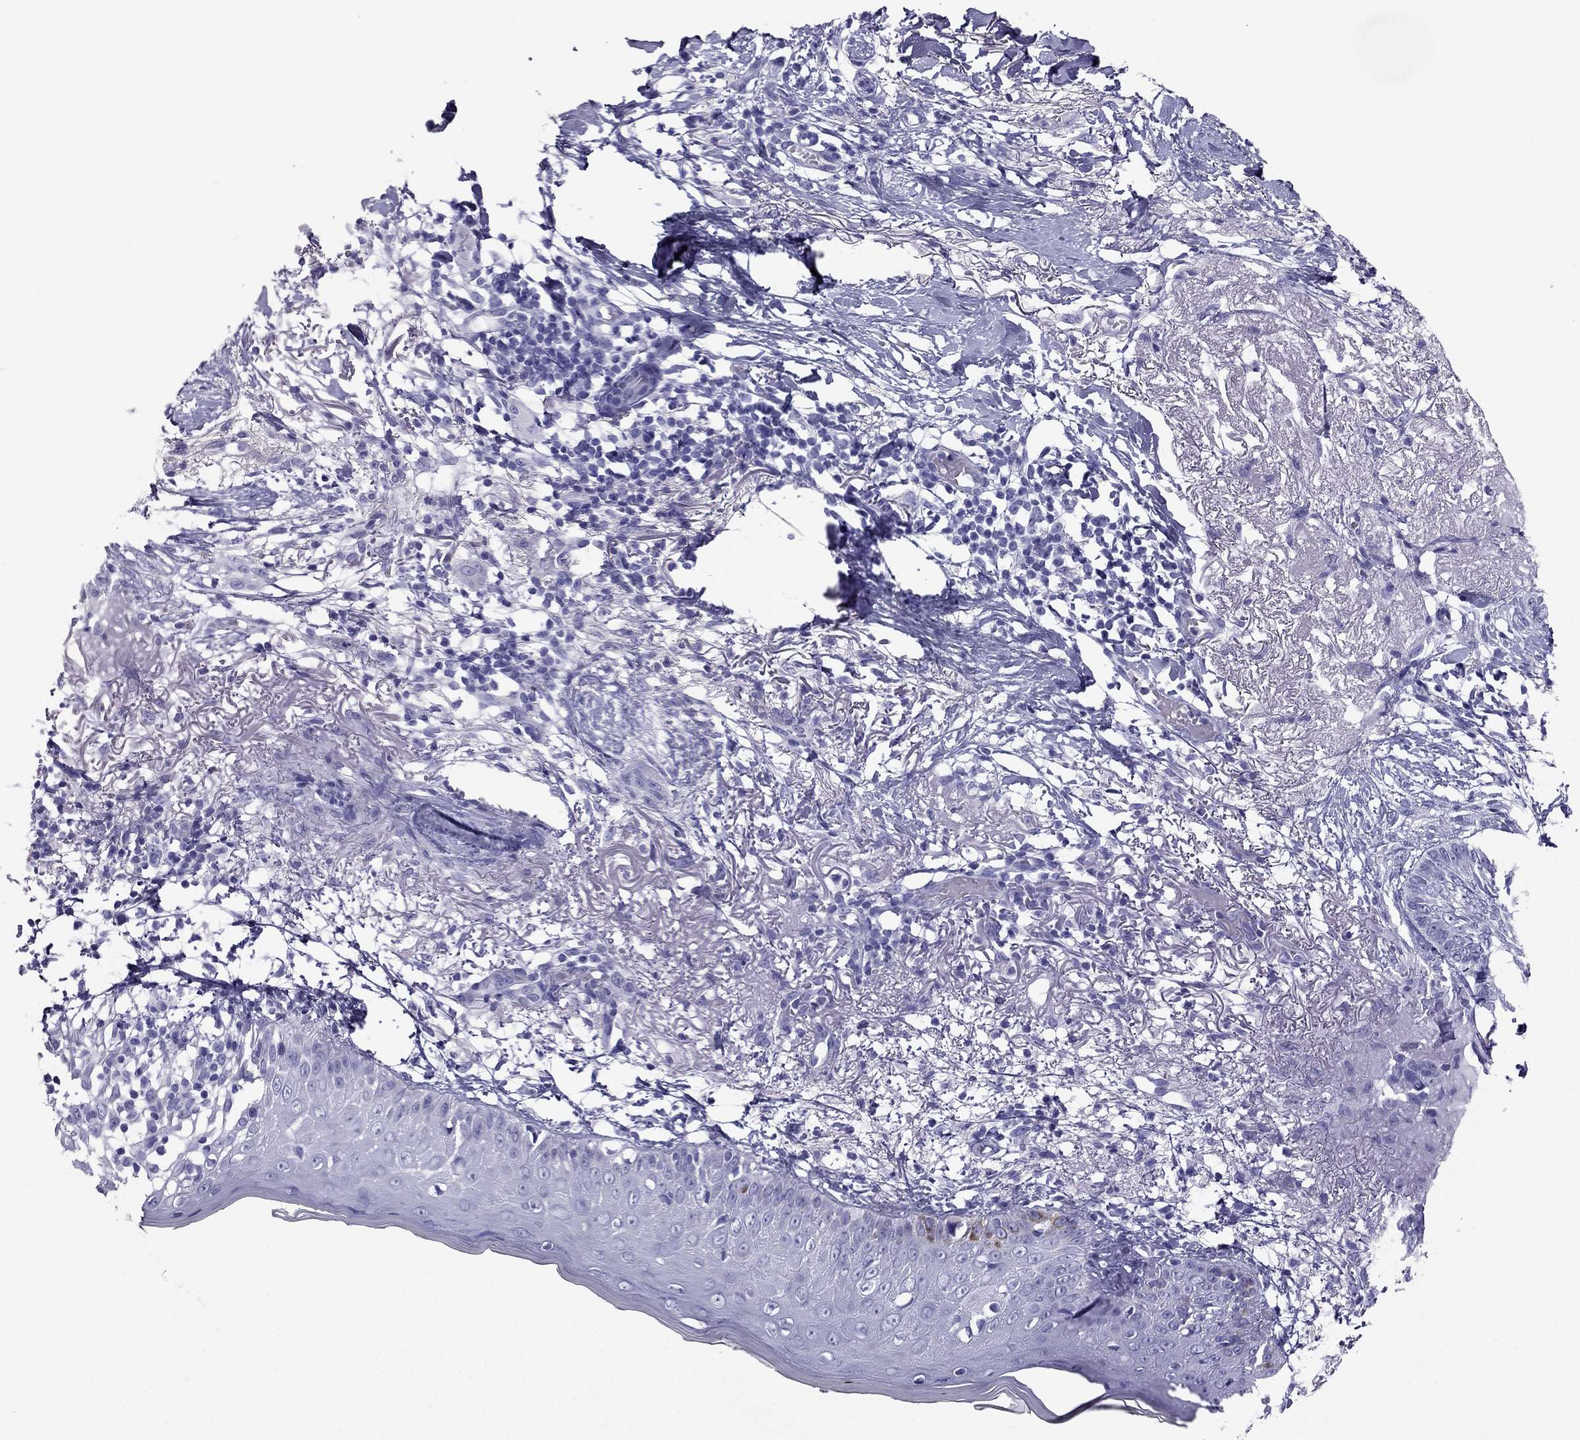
{"staining": {"intensity": "negative", "quantity": "none", "location": "none"}, "tissue": "skin cancer", "cell_type": "Tumor cells", "image_type": "cancer", "snomed": [{"axis": "morphology", "description": "Normal tissue, NOS"}, {"axis": "morphology", "description": "Basal cell carcinoma"}, {"axis": "topography", "description": "Skin"}], "caption": "Immunohistochemistry histopathology image of human basal cell carcinoma (skin) stained for a protein (brown), which shows no positivity in tumor cells.", "gene": "PDE6A", "patient": {"sex": "male", "age": 84}}